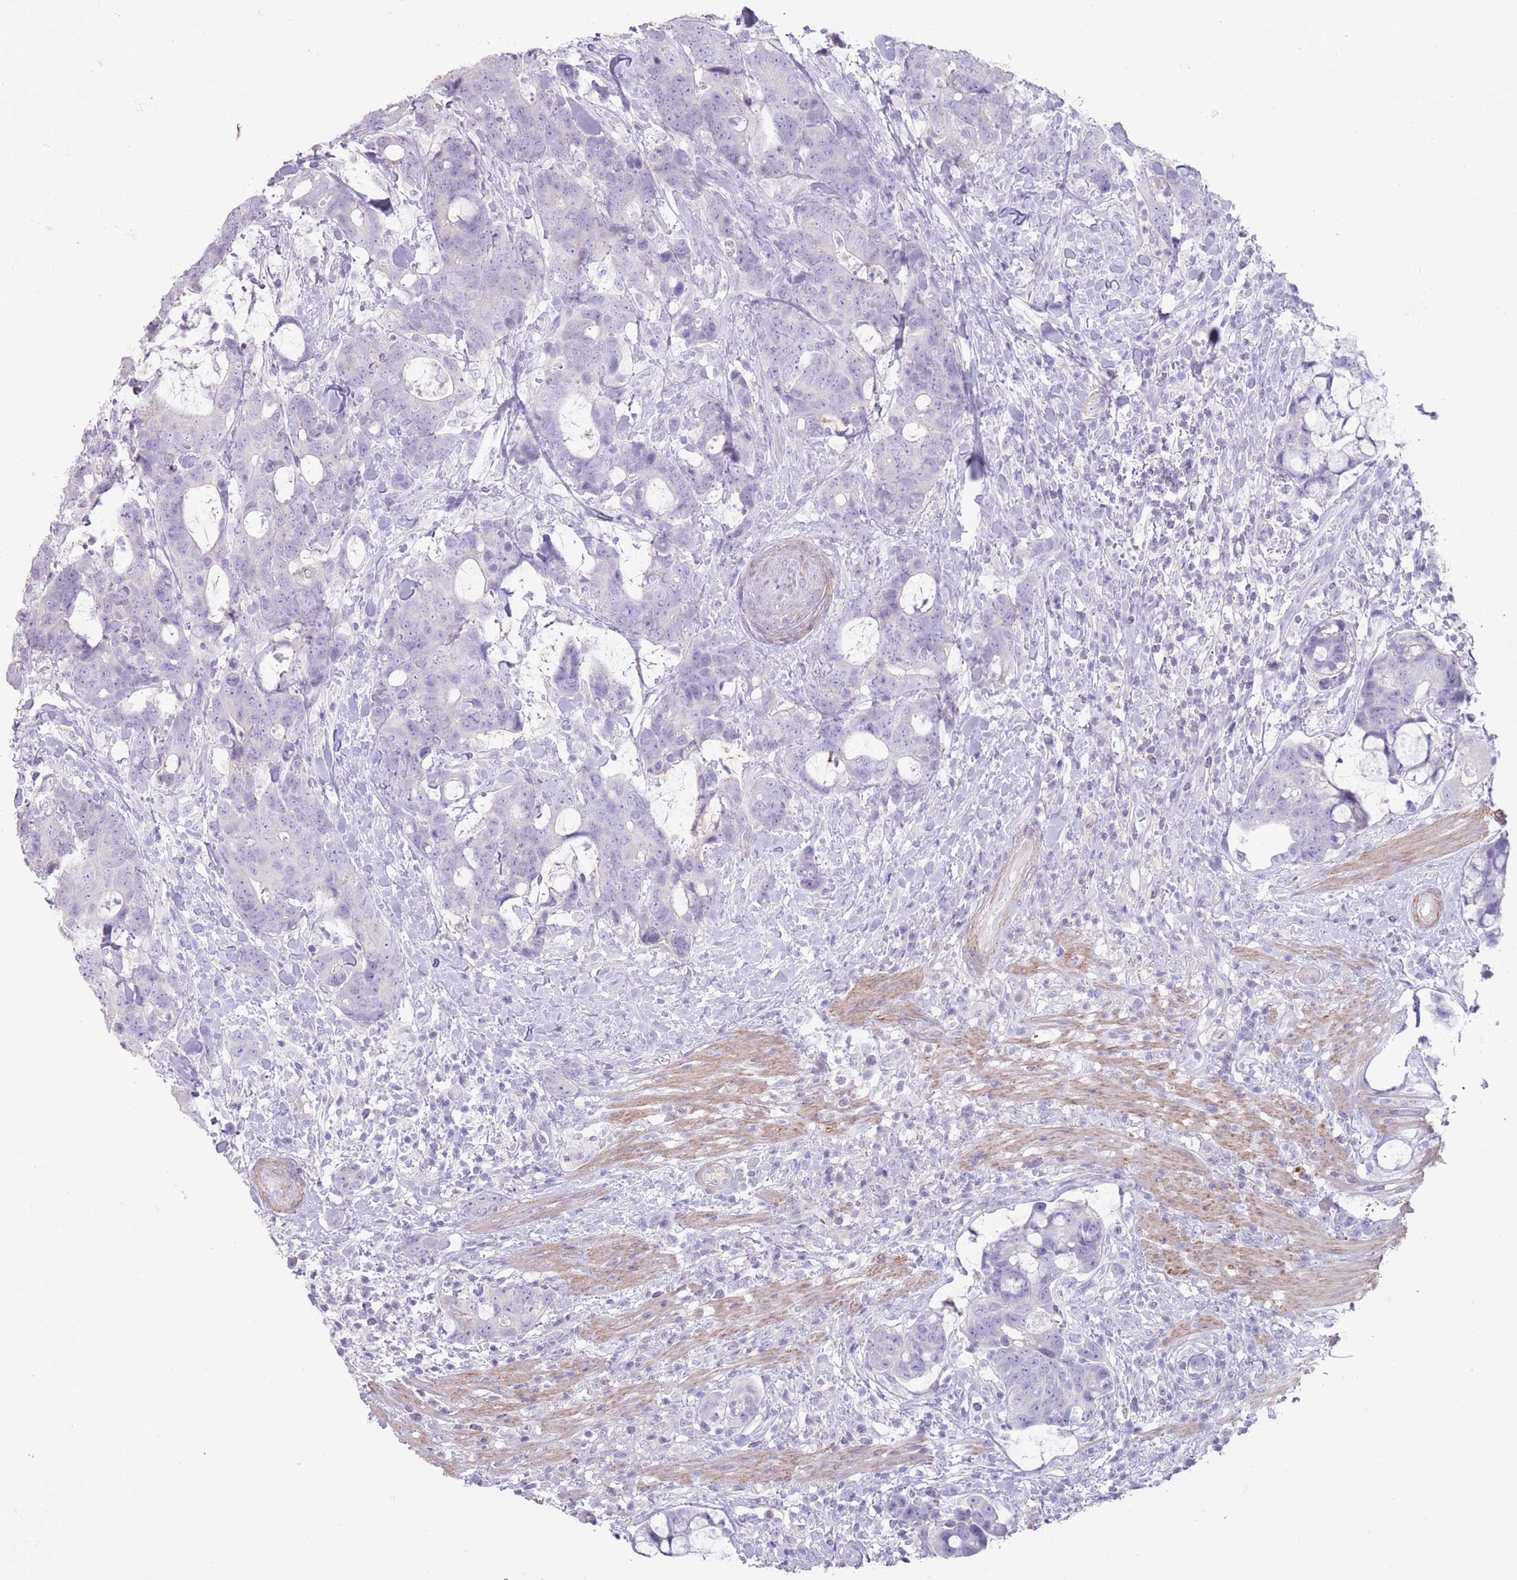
{"staining": {"intensity": "negative", "quantity": "none", "location": "none"}, "tissue": "colorectal cancer", "cell_type": "Tumor cells", "image_type": "cancer", "snomed": [{"axis": "morphology", "description": "Adenocarcinoma, NOS"}, {"axis": "topography", "description": "Colon"}], "caption": "Immunohistochemistry histopathology image of neoplastic tissue: colorectal cancer stained with DAB reveals no significant protein positivity in tumor cells.", "gene": "RHBG", "patient": {"sex": "female", "age": 82}}